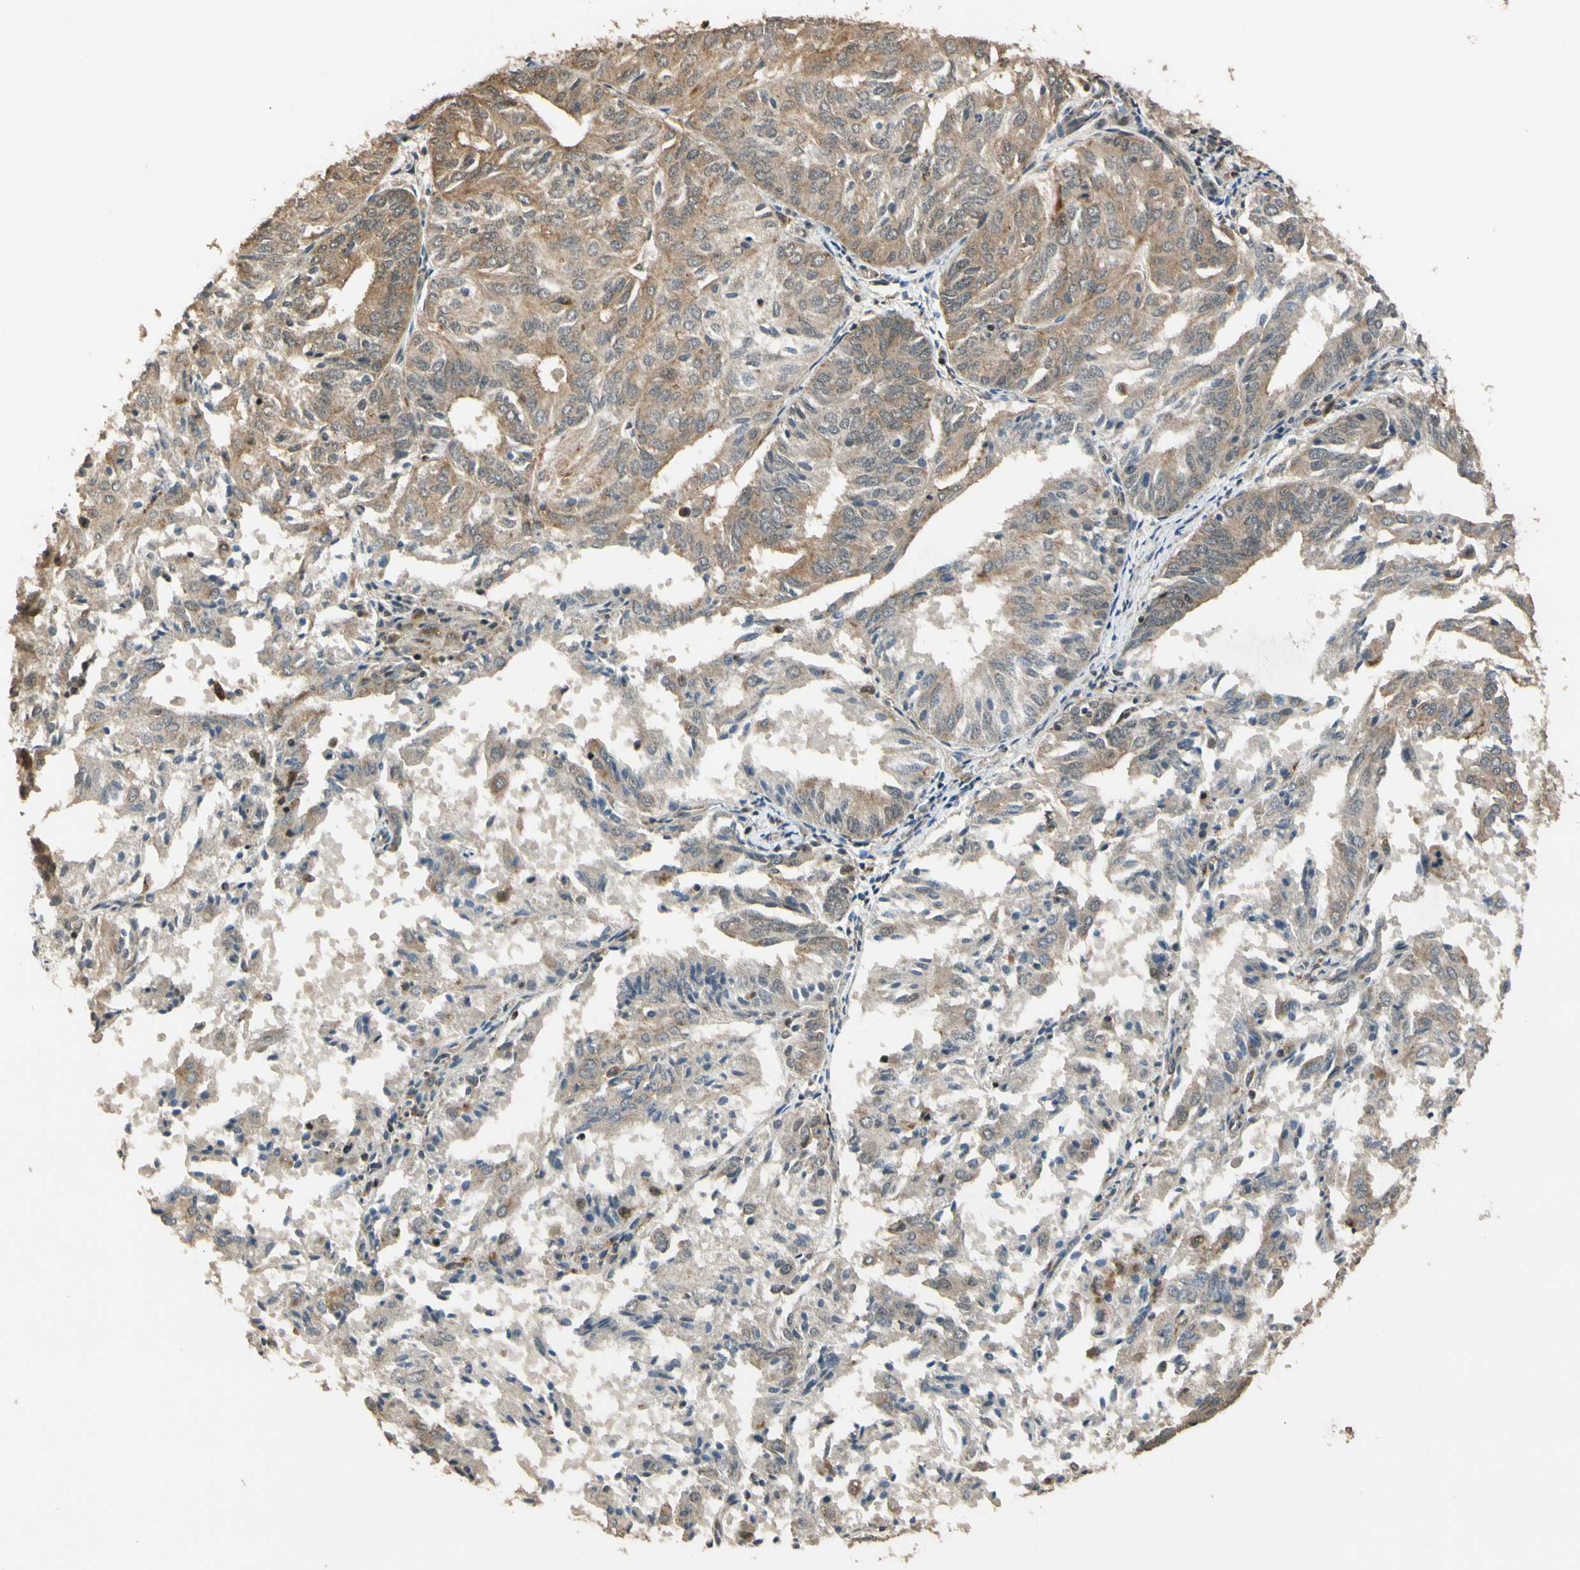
{"staining": {"intensity": "moderate", "quantity": "25%-75%", "location": "cytoplasmic/membranous"}, "tissue": "endometrial cancer", "cell_type": "Tumor cells", "image_type": "cancer", "snomed": [{"axis": "morphology", "description": "Adenocarcinoma, NOS"}, {"axis": "topography", "description": "Uterus"}], "caption": "Immunohistochemistry of adenocarcinoma (endometrial) displays medium levels of moderate cytoplasmic/membranous expression in about 25%-75% of tumor cells. The staining was performed using DAB (3,3'-diaminobenzidine), with brown indicating positive protein expression. Nuclei are stained blue with hematoxylin.", "gene": "LAMTOR1", "patient": {"sex": "female", "age": 60}}